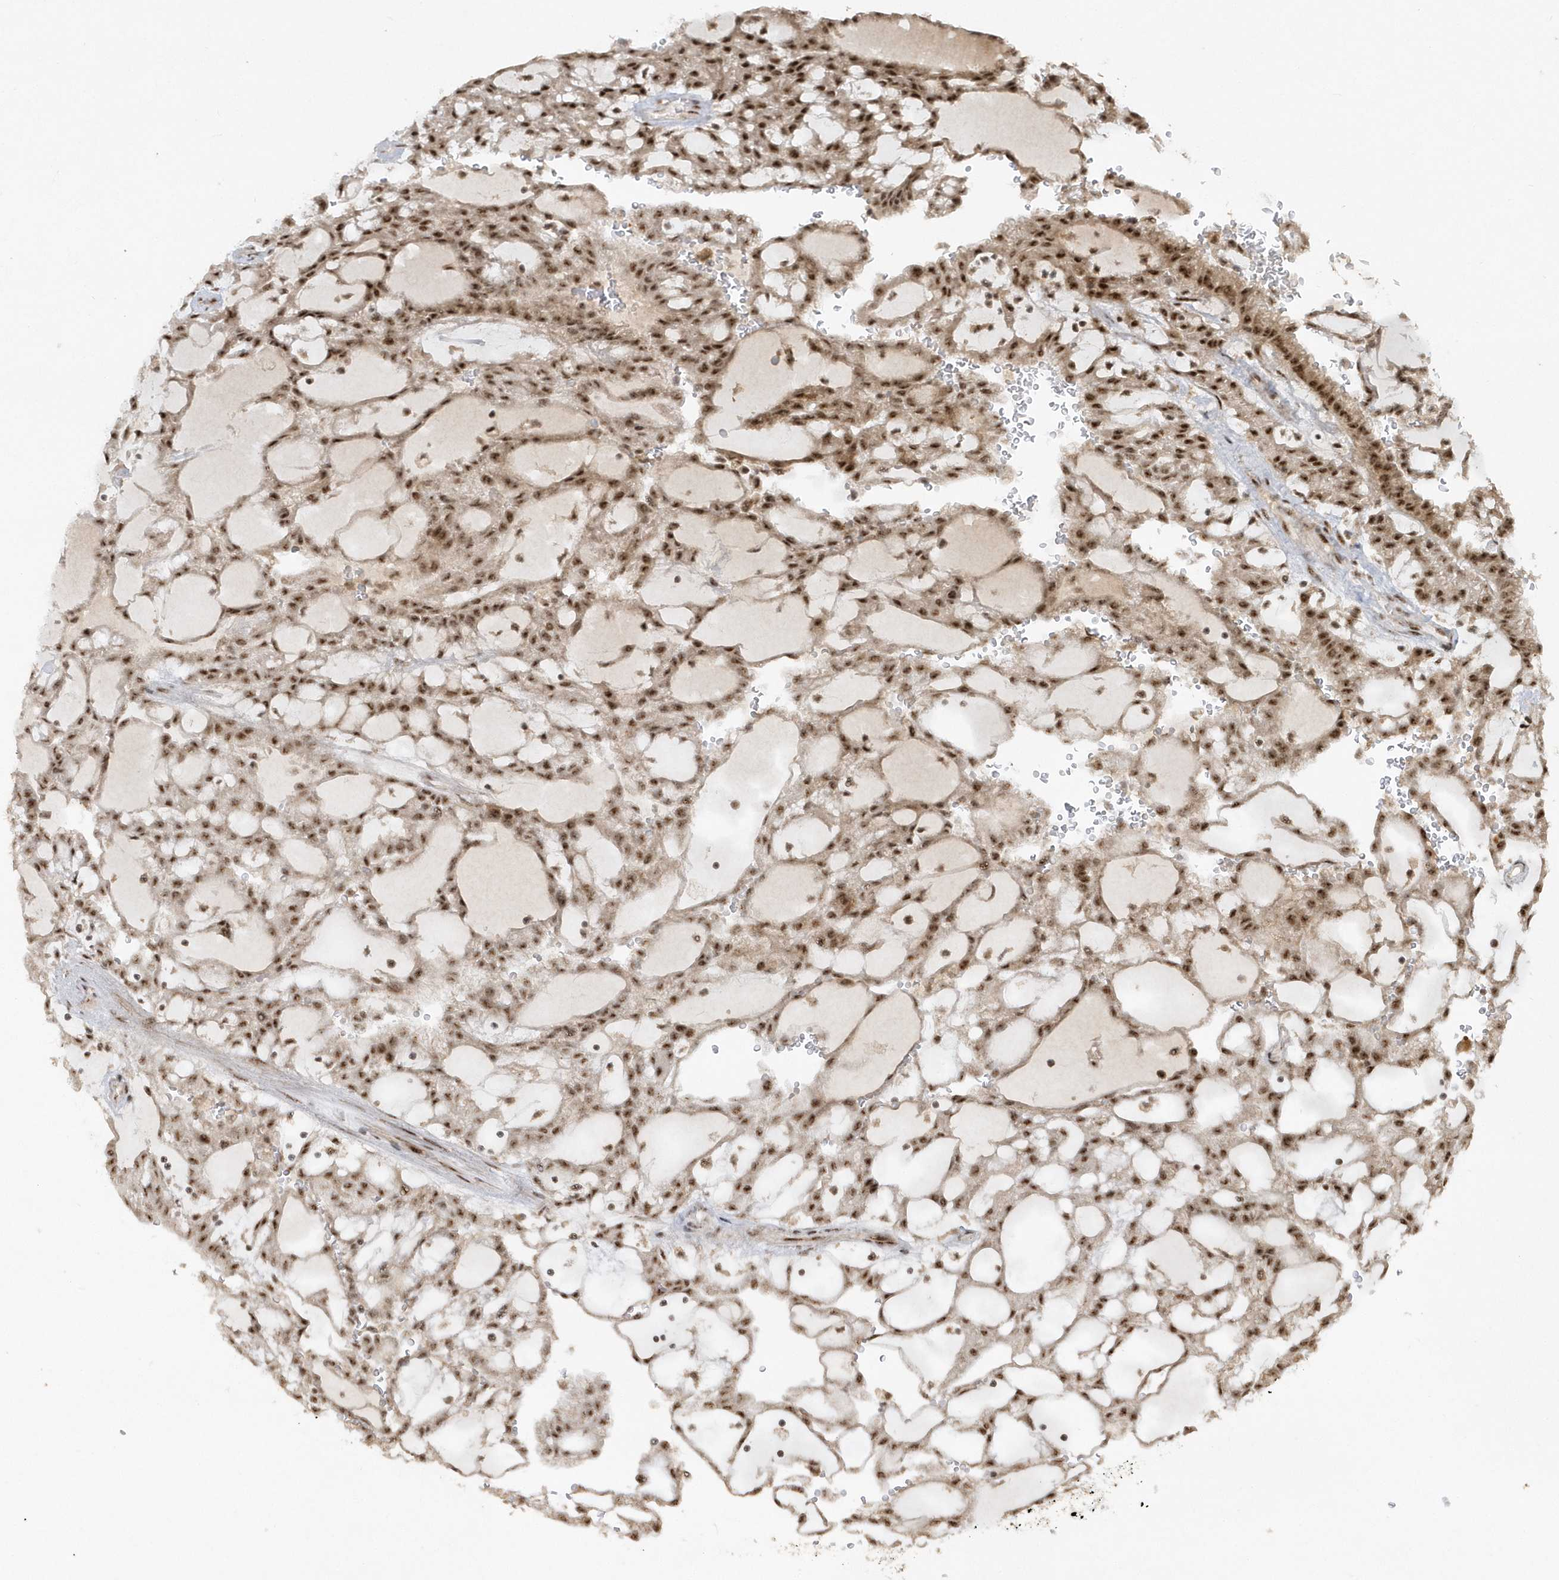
{"staining": {"intensity": "strong", "quantity": ">75%", "location": "nuclear"}, "tissue": "renal cancer", "cell_type": "Tumor cells", "image_type": "cancer", "snomed": [{"axis": "morphology", "description": "Adenocarcinoma, NOS"}, {"axis": "topography", "description": "Kidney"}], "caption": "Human renal adenocarcinoma stained for a protein (brown) exhibits strong nuclear positive positivity in about >75% of tumor cells.", "gene": "POLR3B", "patient": {"sex": "male", "age": 63}}